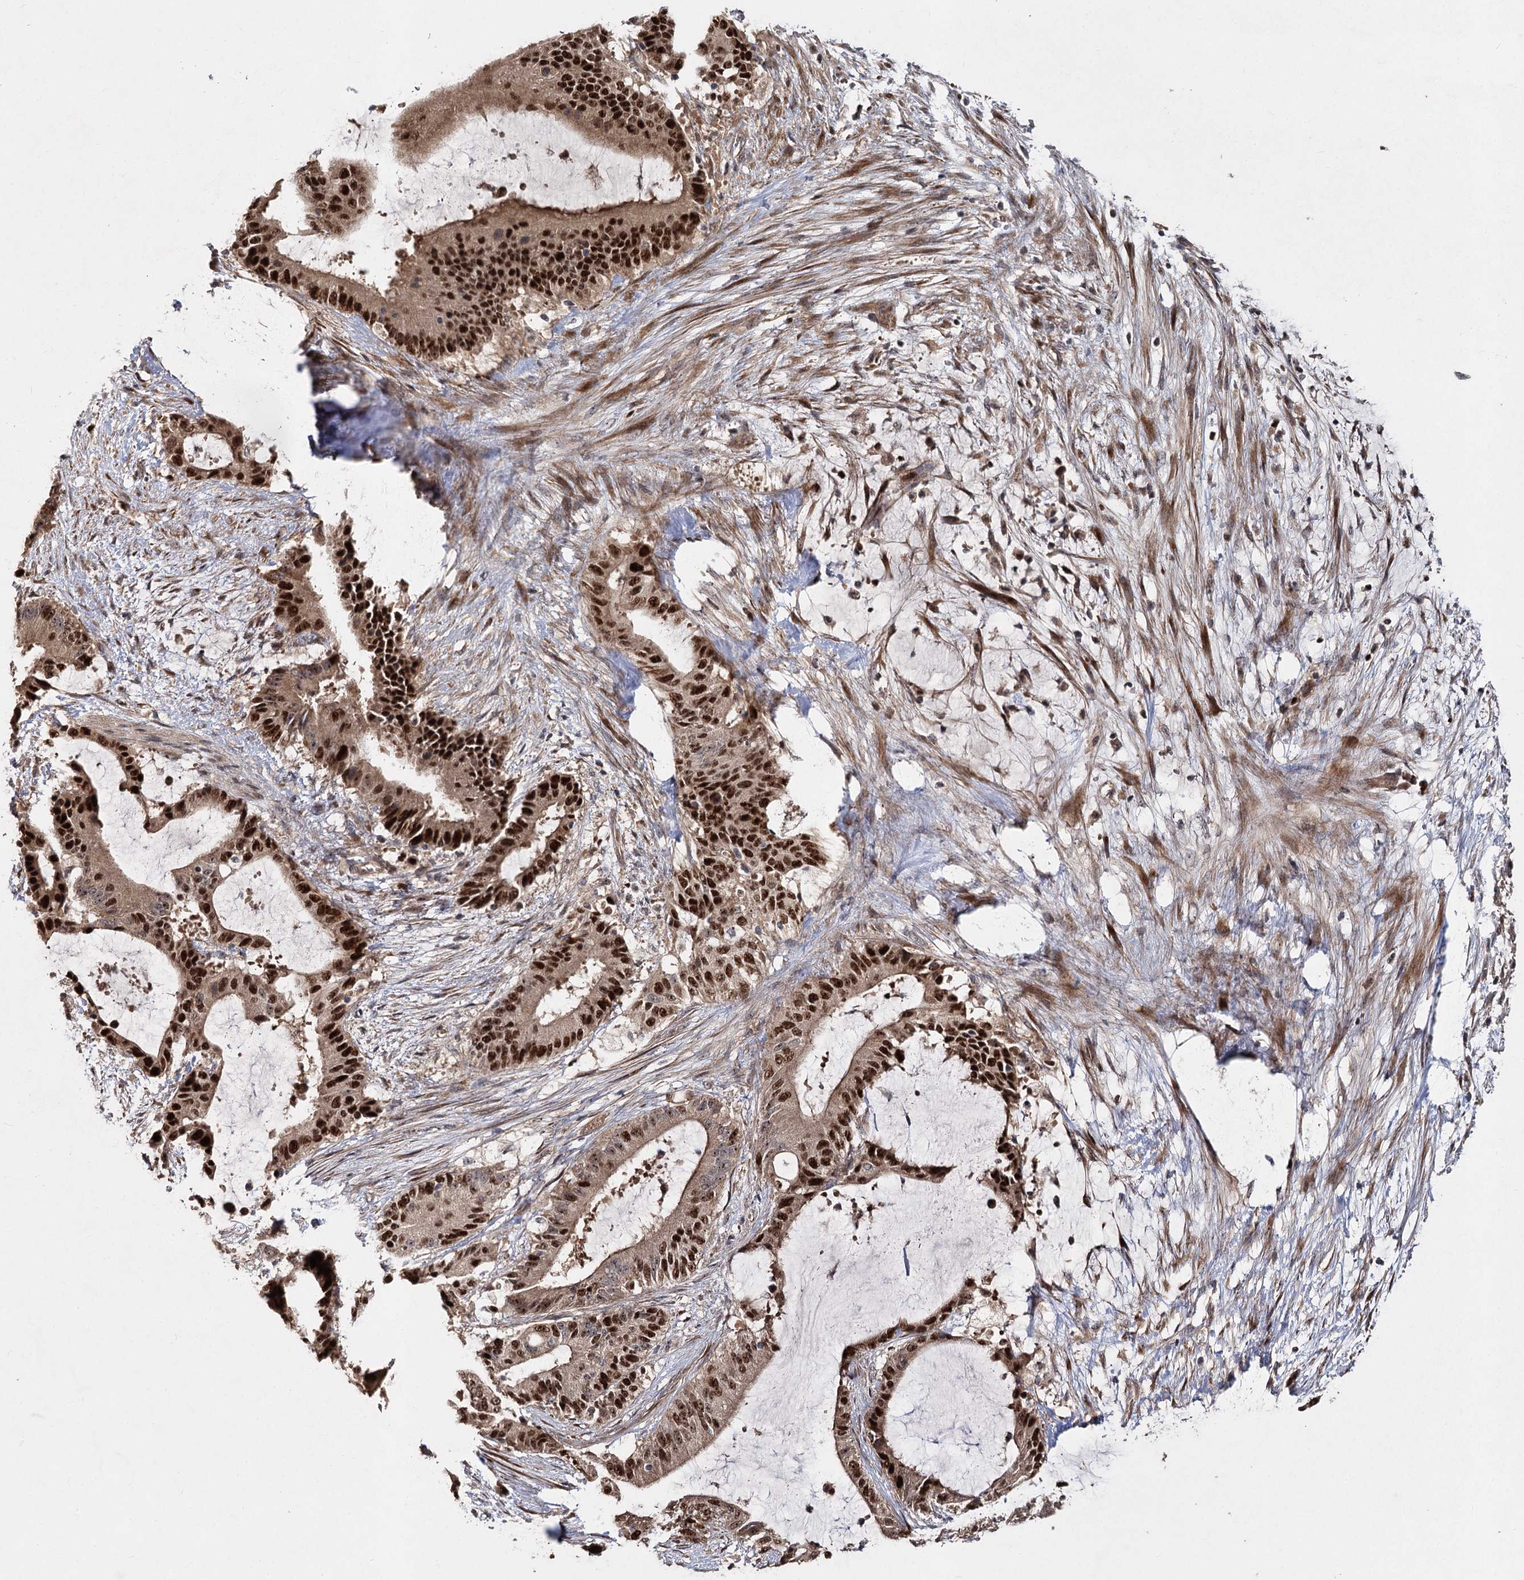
{"staining": {"intensity": "strong", "quantity": ">75%", "location": "nuclear"}, "tissue": "liver cancer", "cell_type": "Tumor cells", "image_type": "cancer", "snomed": [{"axis": "morphology", "description": "Normal tissue, NOS"}, {"axis": "morphology", "description": "Cholangiocarcinoma"}, {"axis": "topography", "description": "Liver"}, {"axis": "topography", "description": "Peripheral nerve tissue"}], "caption": "Human cholangiocarcinoma (liver) stained for a protein (brown) shows strong nuclear positive positivity in about >75% of tumor cells.", "gene": "PIK3C2A", "patient": {"sex": "female", "age": 73}}